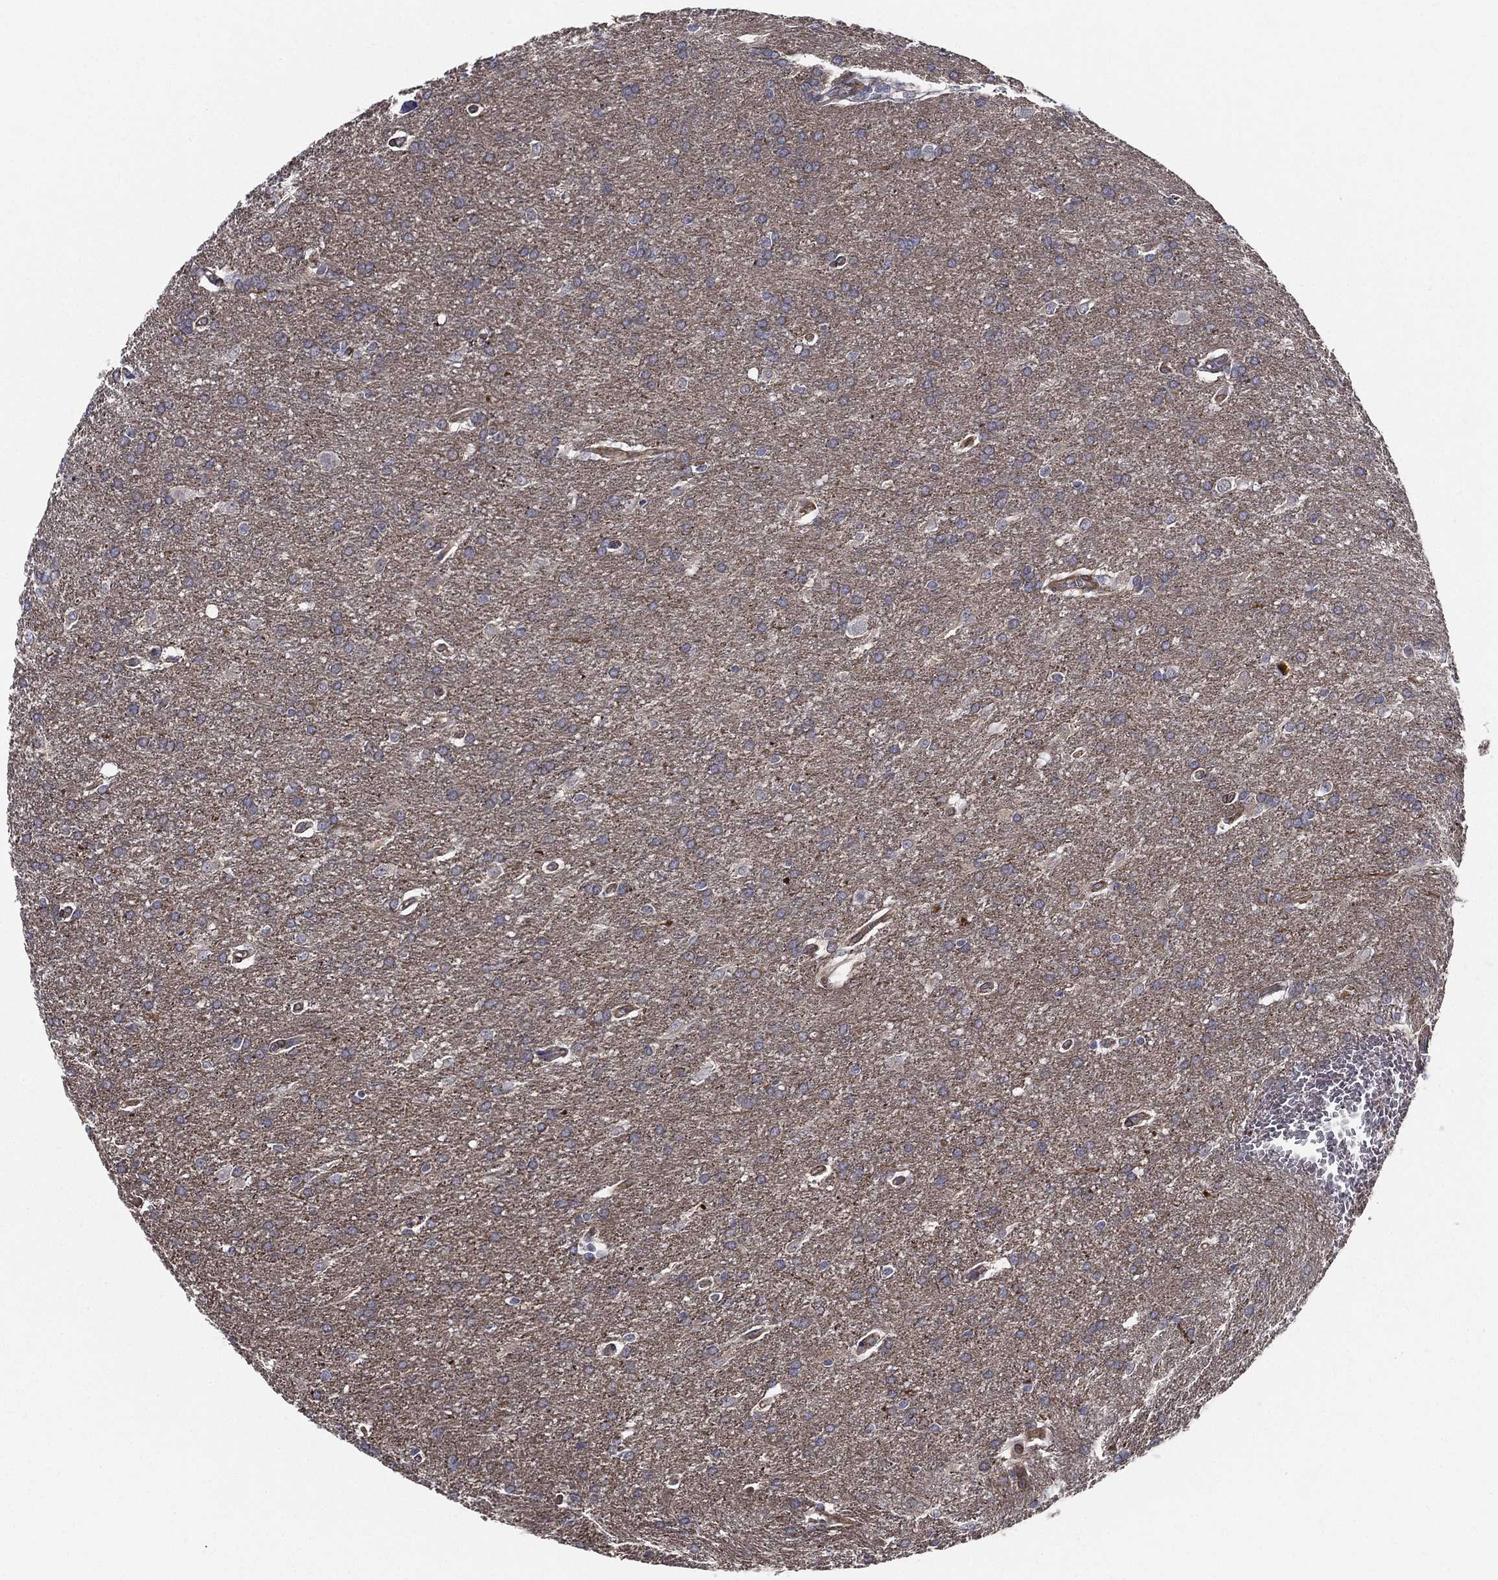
{"staining": {"intensity": "negative", "quantity": "none", "location": "none"}, "tissue": "glioma", "cell_type": "Tumor cells", "image_type": "cancer", "snomed": [{"axis": "morphology", "description": "Glioma, malignant, Low grade"}, {"axis": "topography", "description": "Brain"}], "caption": "IHC micrograph of human low-grade glioma (malignant) stained for a protein (brown), which reveals no positivity in tumor cells.", "gene": "LRRC56", "patient": {"sex": "female", "age": 32}}